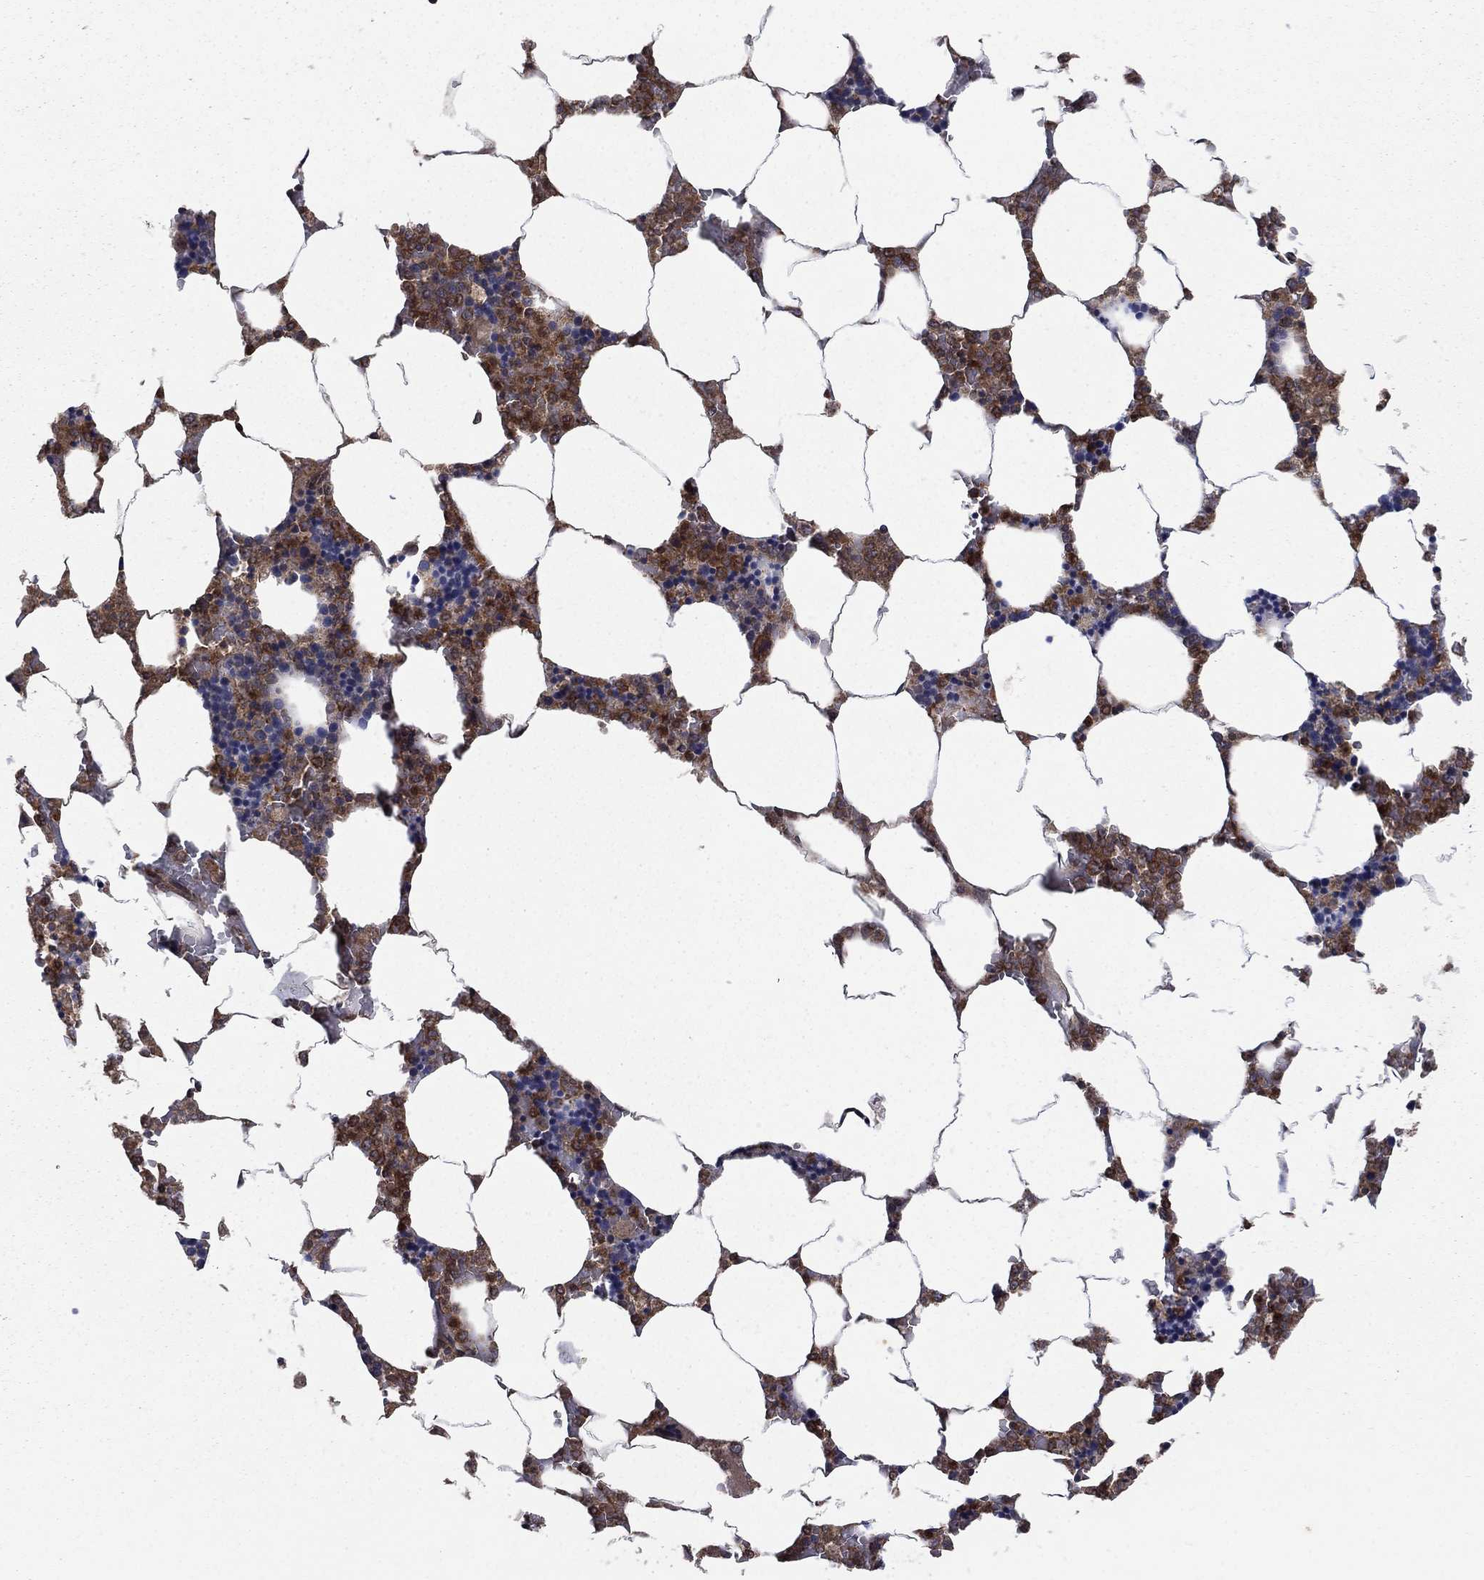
{"staining": {"intensity": "moderate", "quantity": ">75%", "location": "cytoplasmic/membranous"}, "tissue": "bone marrow", "cell_type": "Hematopoietic cells", "image_type": "normal", "snomed": [{"axis": "morphology", "description": "Normal tissue, NOS"}, {"axis": "topography", "description": "Bone marrow"}], "caption": "Moderate cytoplasmic/membranous expression for a protein is seen in about >75% of hematopoietic cells of unremarkable bone marrow using IHC.", "gene": "IFI35", "patient": {"sex": "male", "age": 63}}